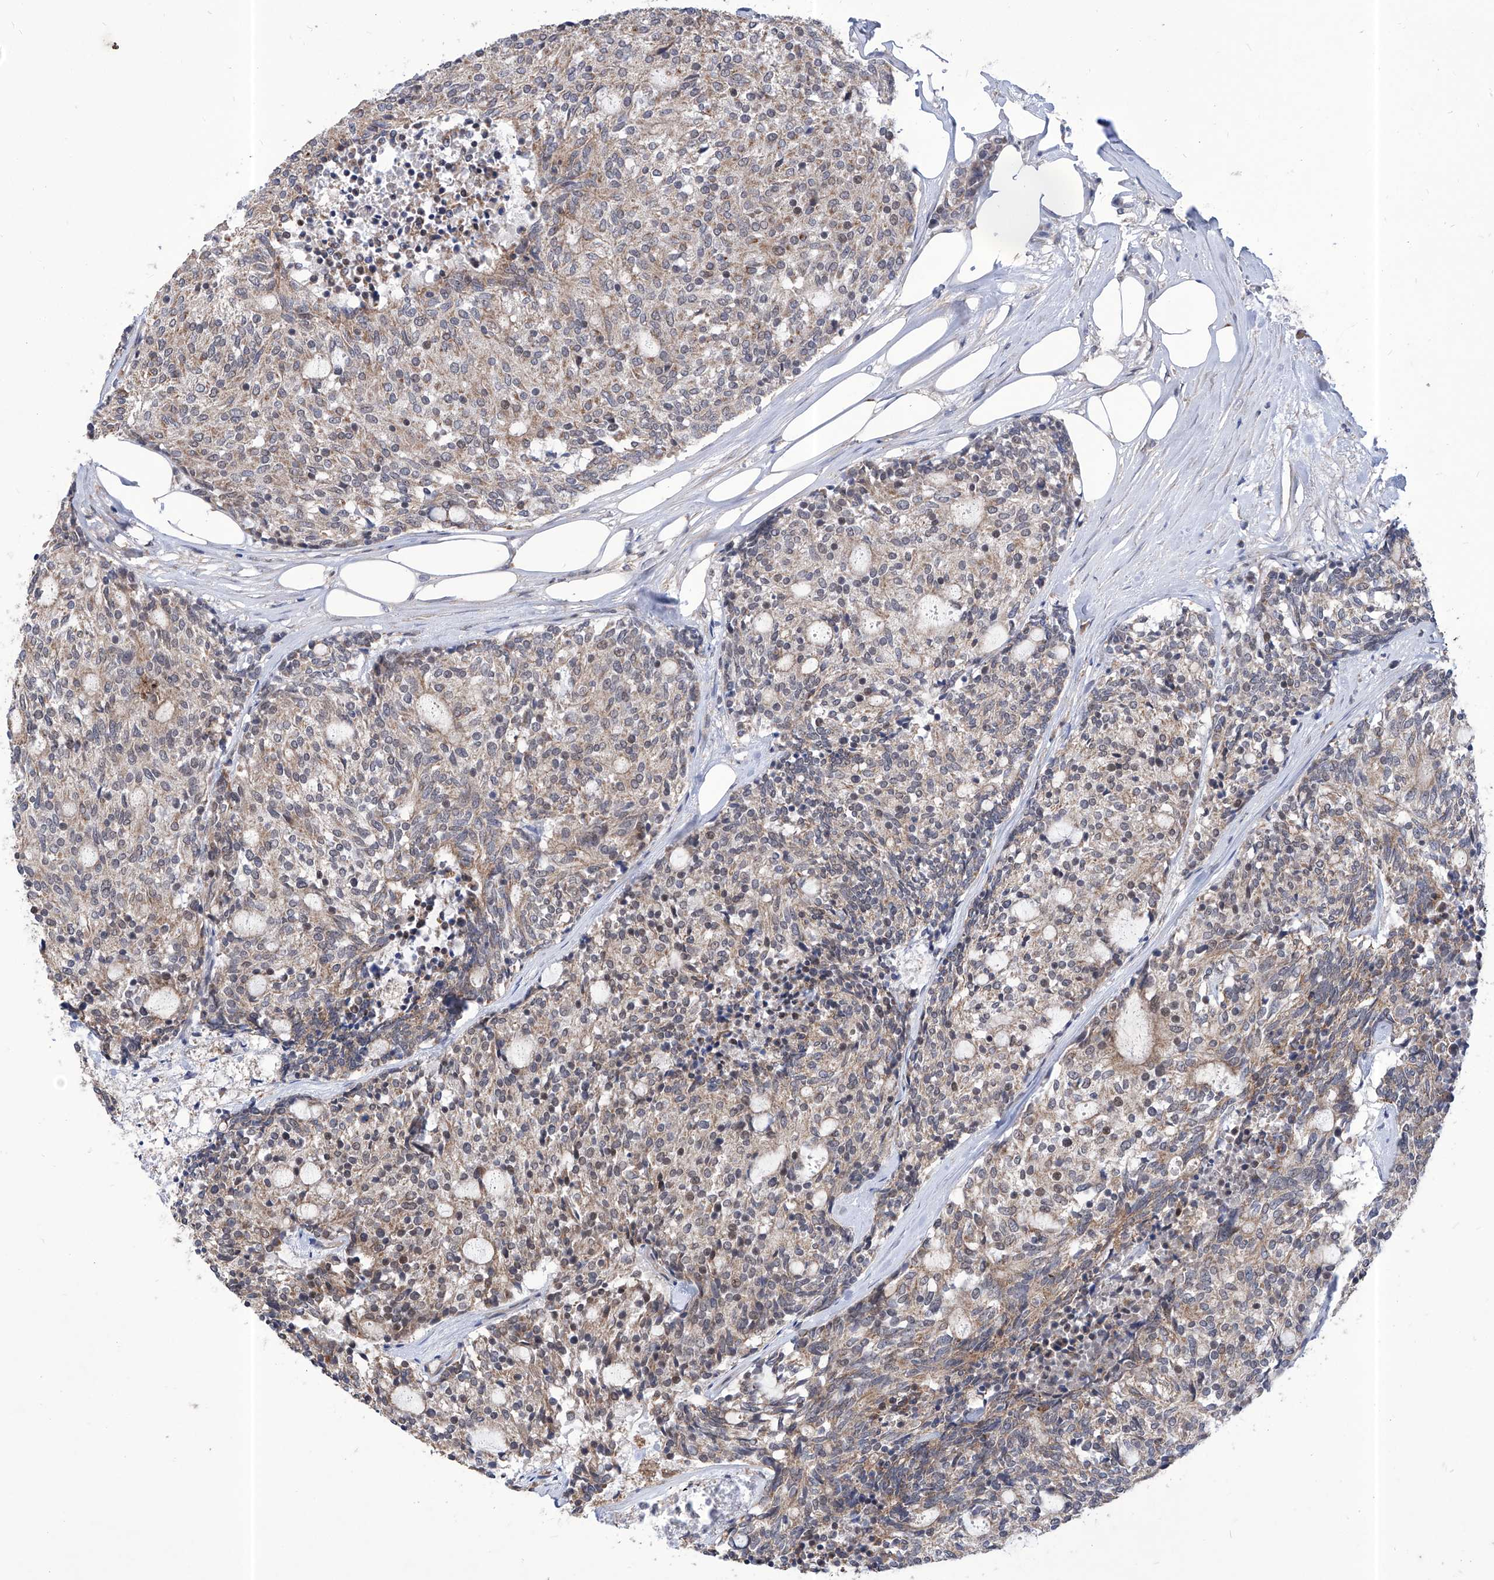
{"staining": {"intensity": "weak", "quantity": ">75%", "location": "cytoplasmic/membranous"}, "tissue": "carcinoid", "cell_type": "Tumor cells", "image_type": "cancer", "snomed": [{"axis": "morphology", "description": "Carcinoid, malignant, NOS"}, {"axis": "topography", "description": "Pancreas"}], "caption": "A high-resolution micrograph shows IHC staining of carcinoid, which shows weak cytoplasmic/membranous positivity in about >75% of tumor cells.", "gene": "KIFC2", "patient": {"sex": "female", "age": 54}}